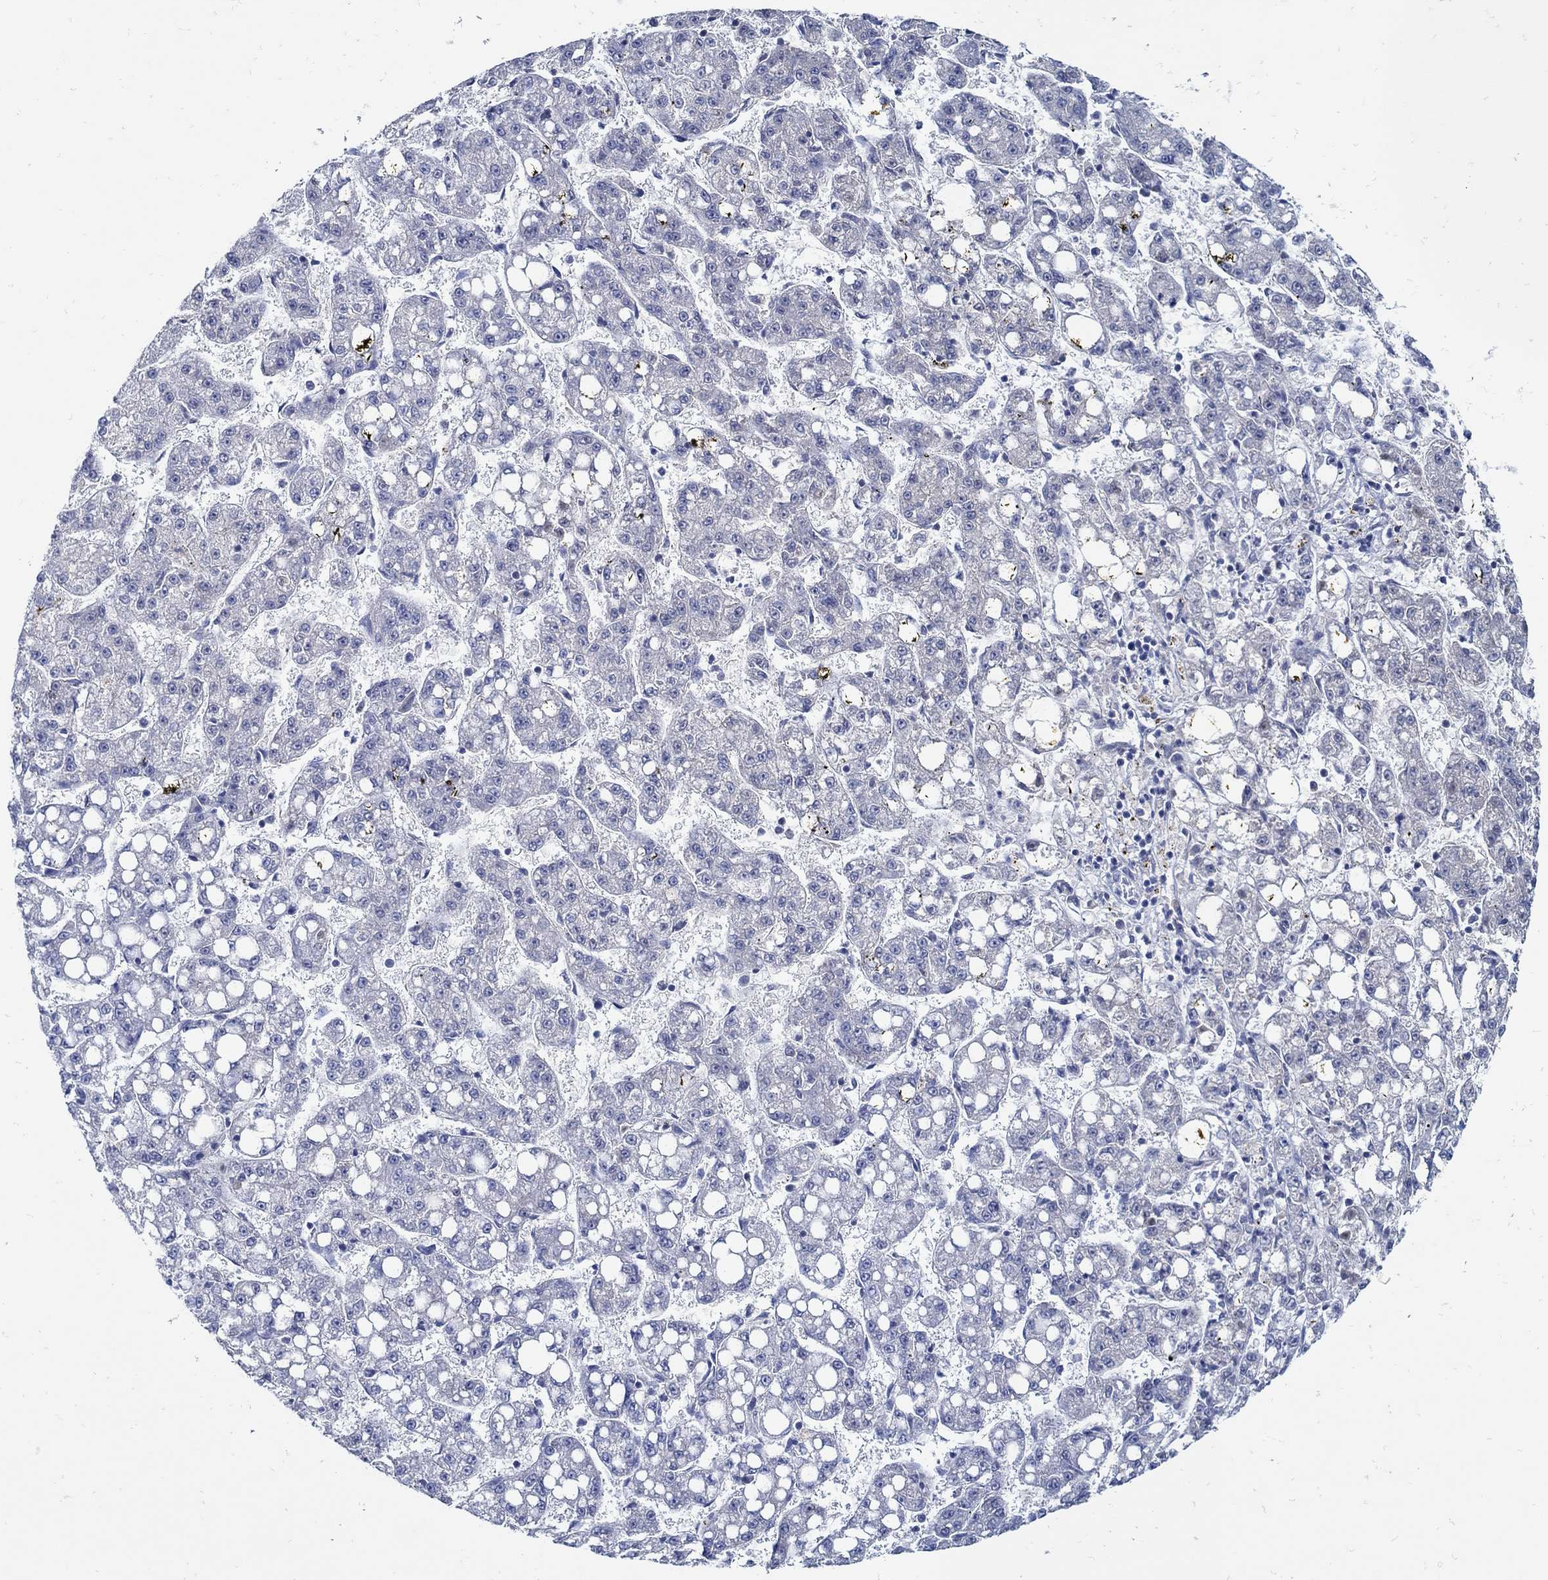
{"staining": {"intensity": "negative", "quantity": "none", "location": "none"}, "tissue": "liver cancer", "cell_type": "Tumor cells", "image_type": "cancer", "snomed": [{"axis": "morphology", "description": "Carcinoma, Hepatocellular, NOS"}, {"axis": "topography", "description": "Liver"}], "caption": "Tumor cells show no significant protein positivity in liver hepatocellular carcinoma.", "gene": "PAX9", "patient": {"sex": "female", "age": 65}}